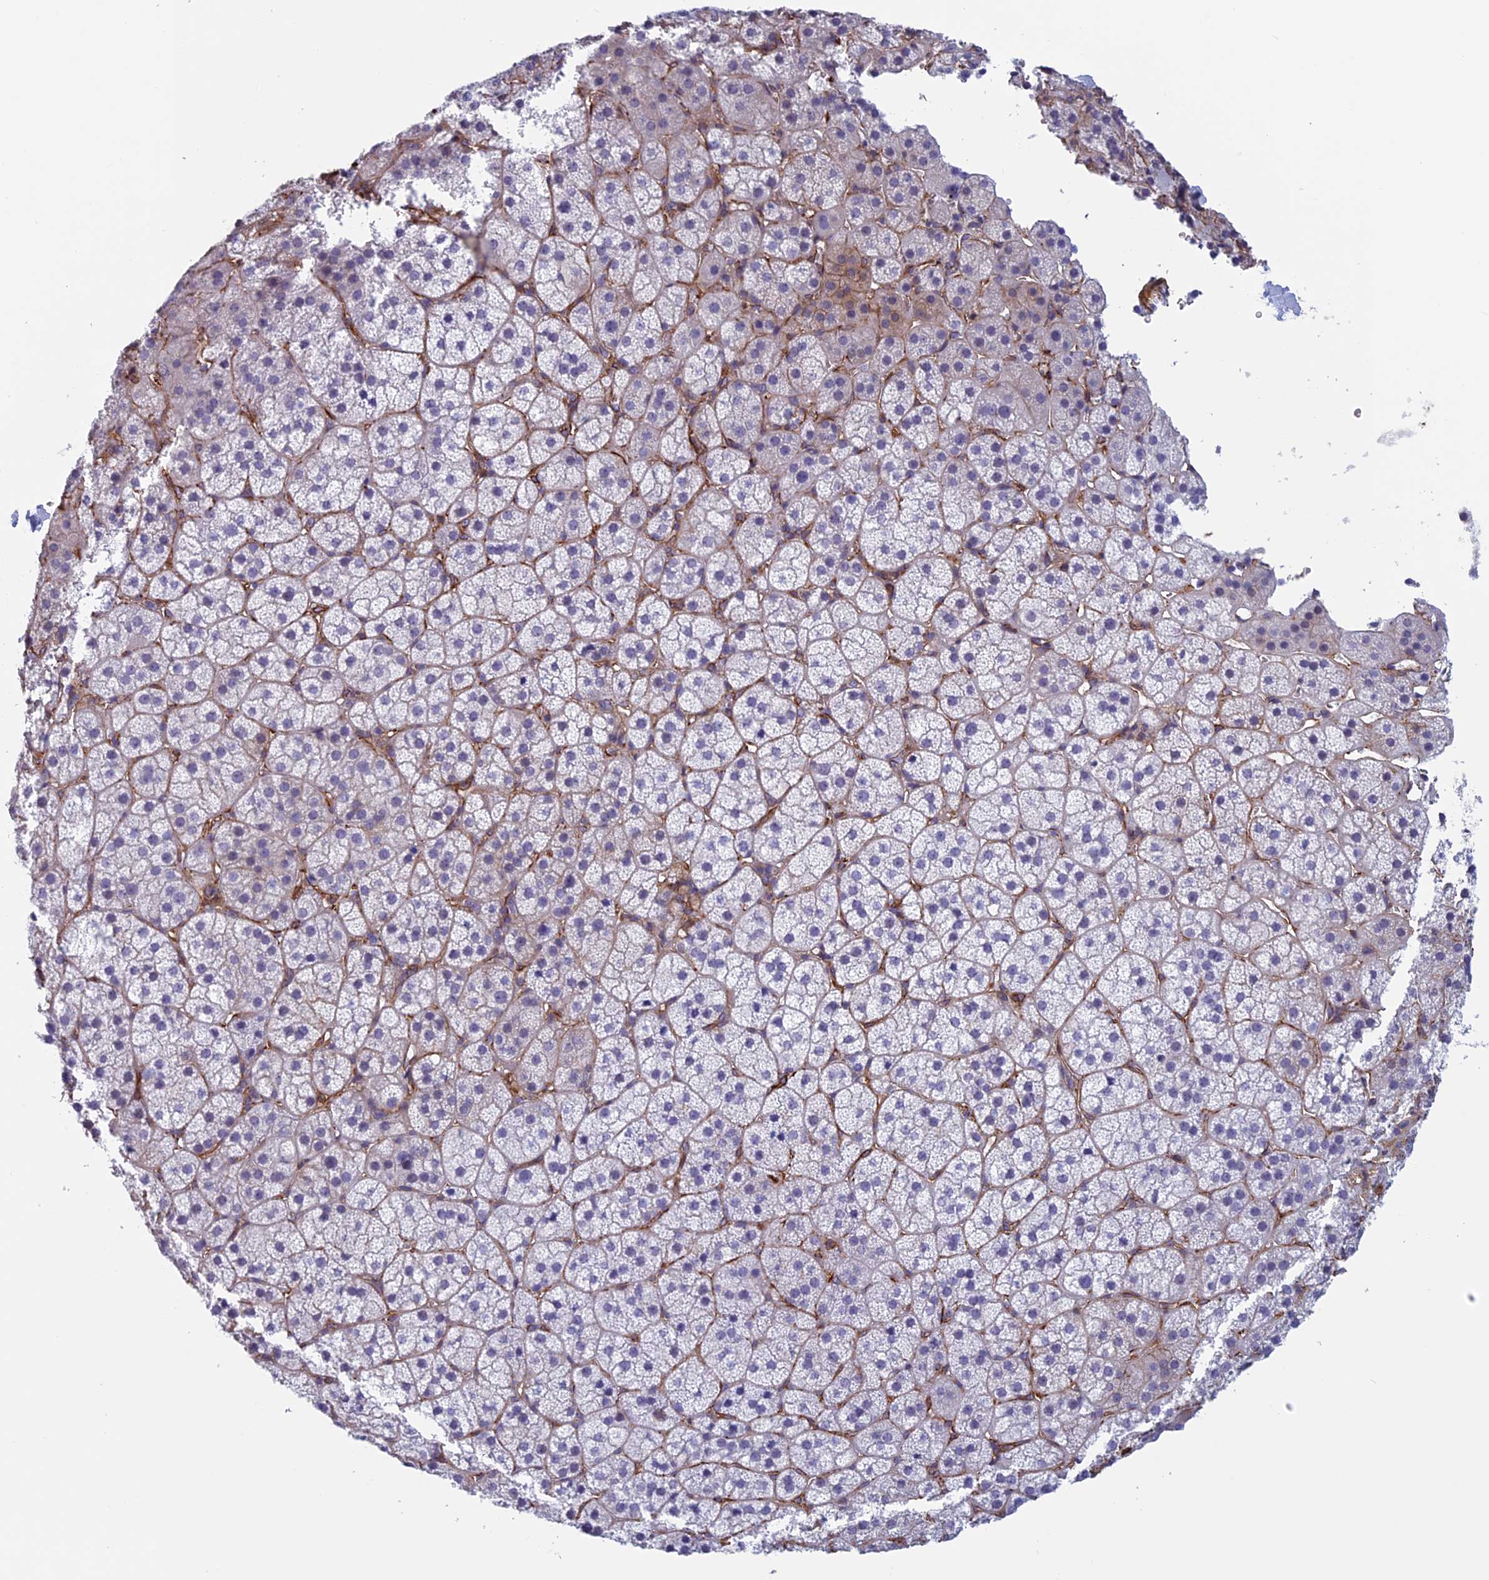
{"staining": {"intensity": "negative", "quantity": "none", "location": "none"}, "tissue": "adrenal gland", "cell_type": "Glandular cells", "image_type": "normal", "snomed": [{"axis": "morphology", "description": "Normal tissue, NOS"}, {"axis": "topography", "description": "Adrenal gland"}], "caption": "Immunohistochemistry photomicrograph of benign human adrenal gland stained for a protein (brown), which exhibits no staining in glandular cells.", "gene": "ANGPTL2", "patient": {"sex": "female", "age": 44}}